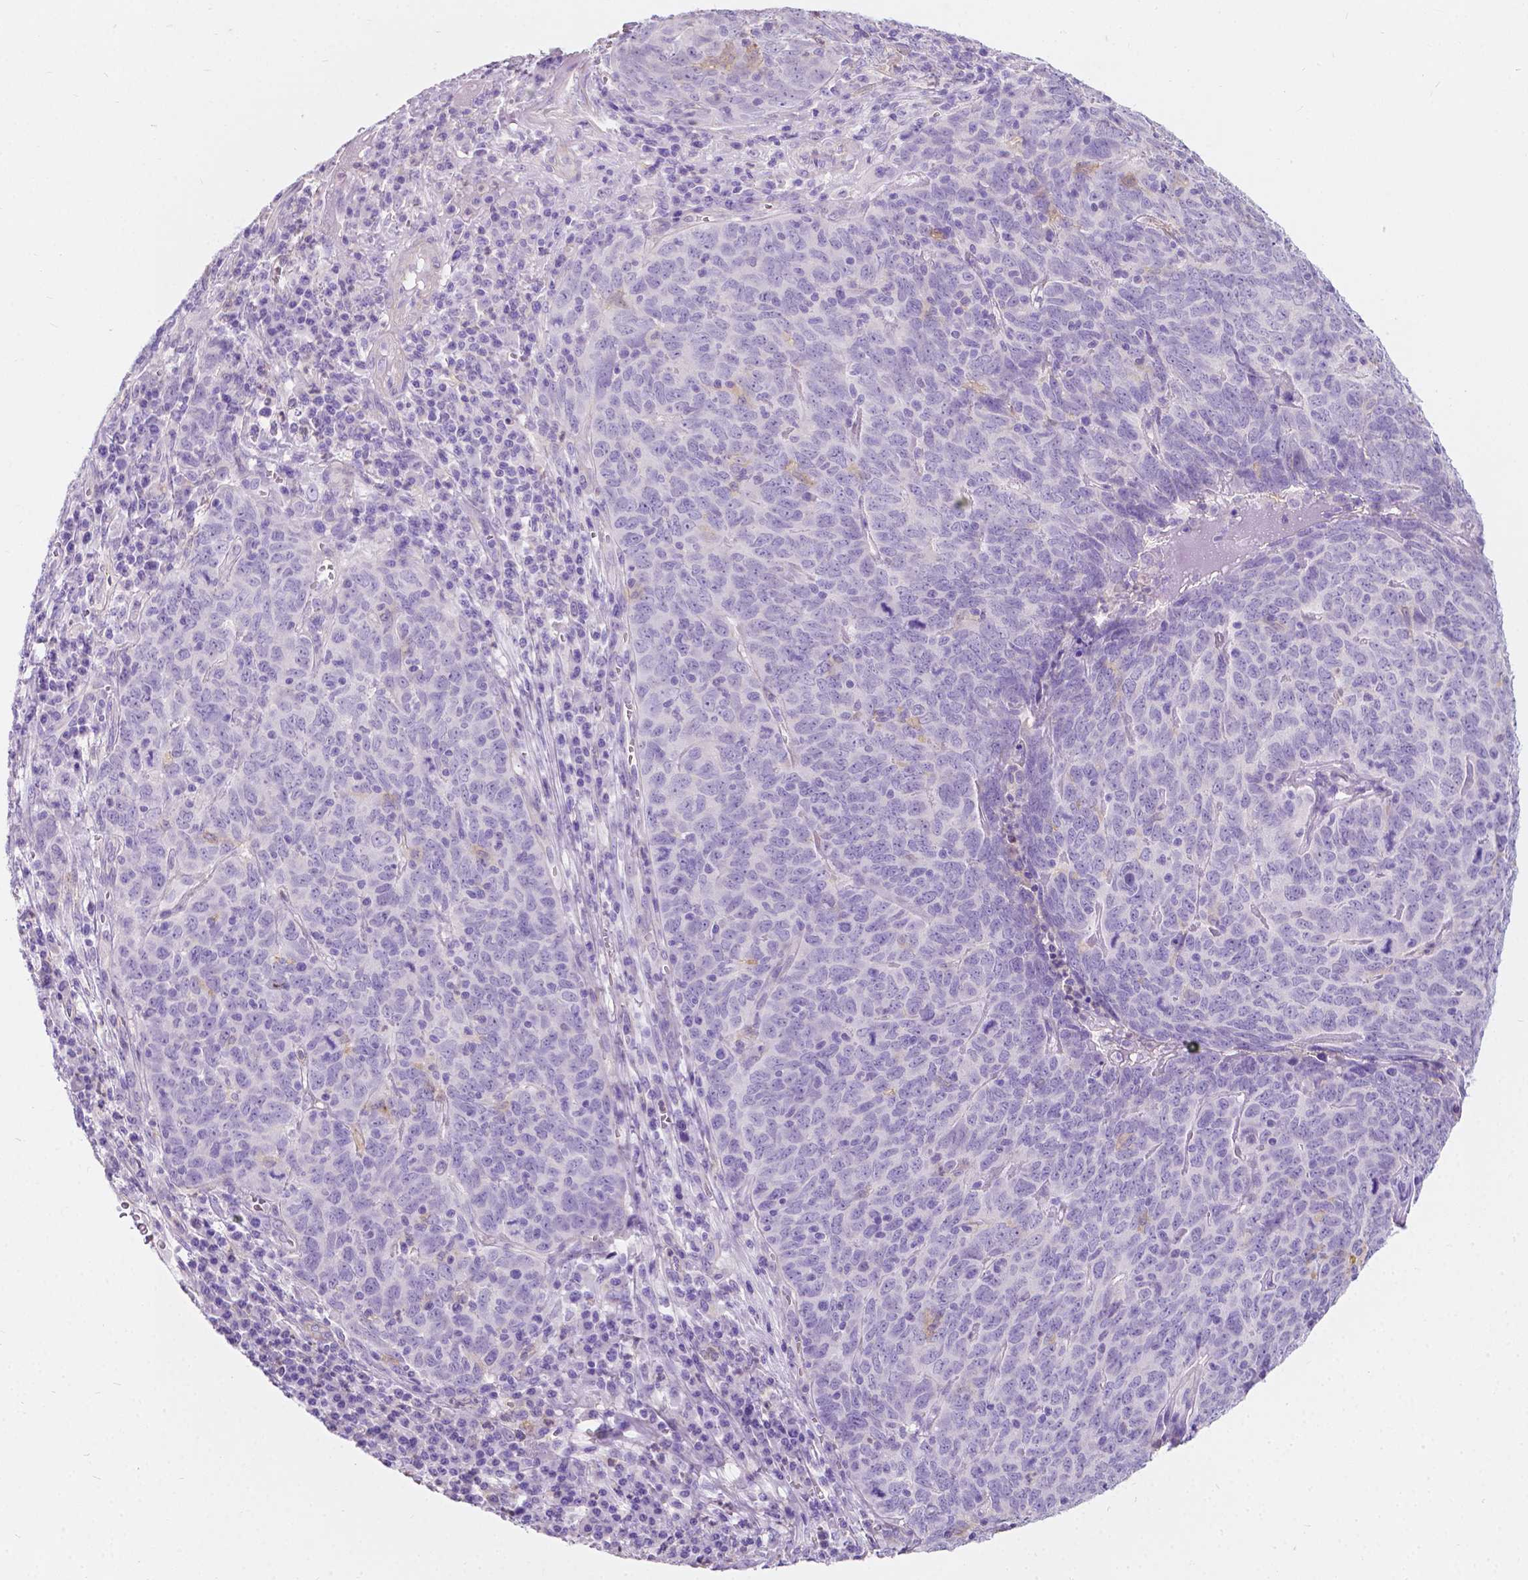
{"staining": {"intensity": "negative", "quantity": "none", "location": "none"}, "tissue": "skin cancer", "cell_type": "Tumor cells", "image_type": "cancer", "snomed": [{"axis": "morphology", "description": "Squamous cell carcinoma, NOS"}, {"axis": "topography", "description": "Skin"}, {"axis": "topography", "description": "Anal"}], "caption": "Protein analysis of skin cancer (squamous cell carcinoma) reveals no significant expression in tumor cells.", "gene": "GNAO1", "patient": {"sex": "female", "age": 51}}